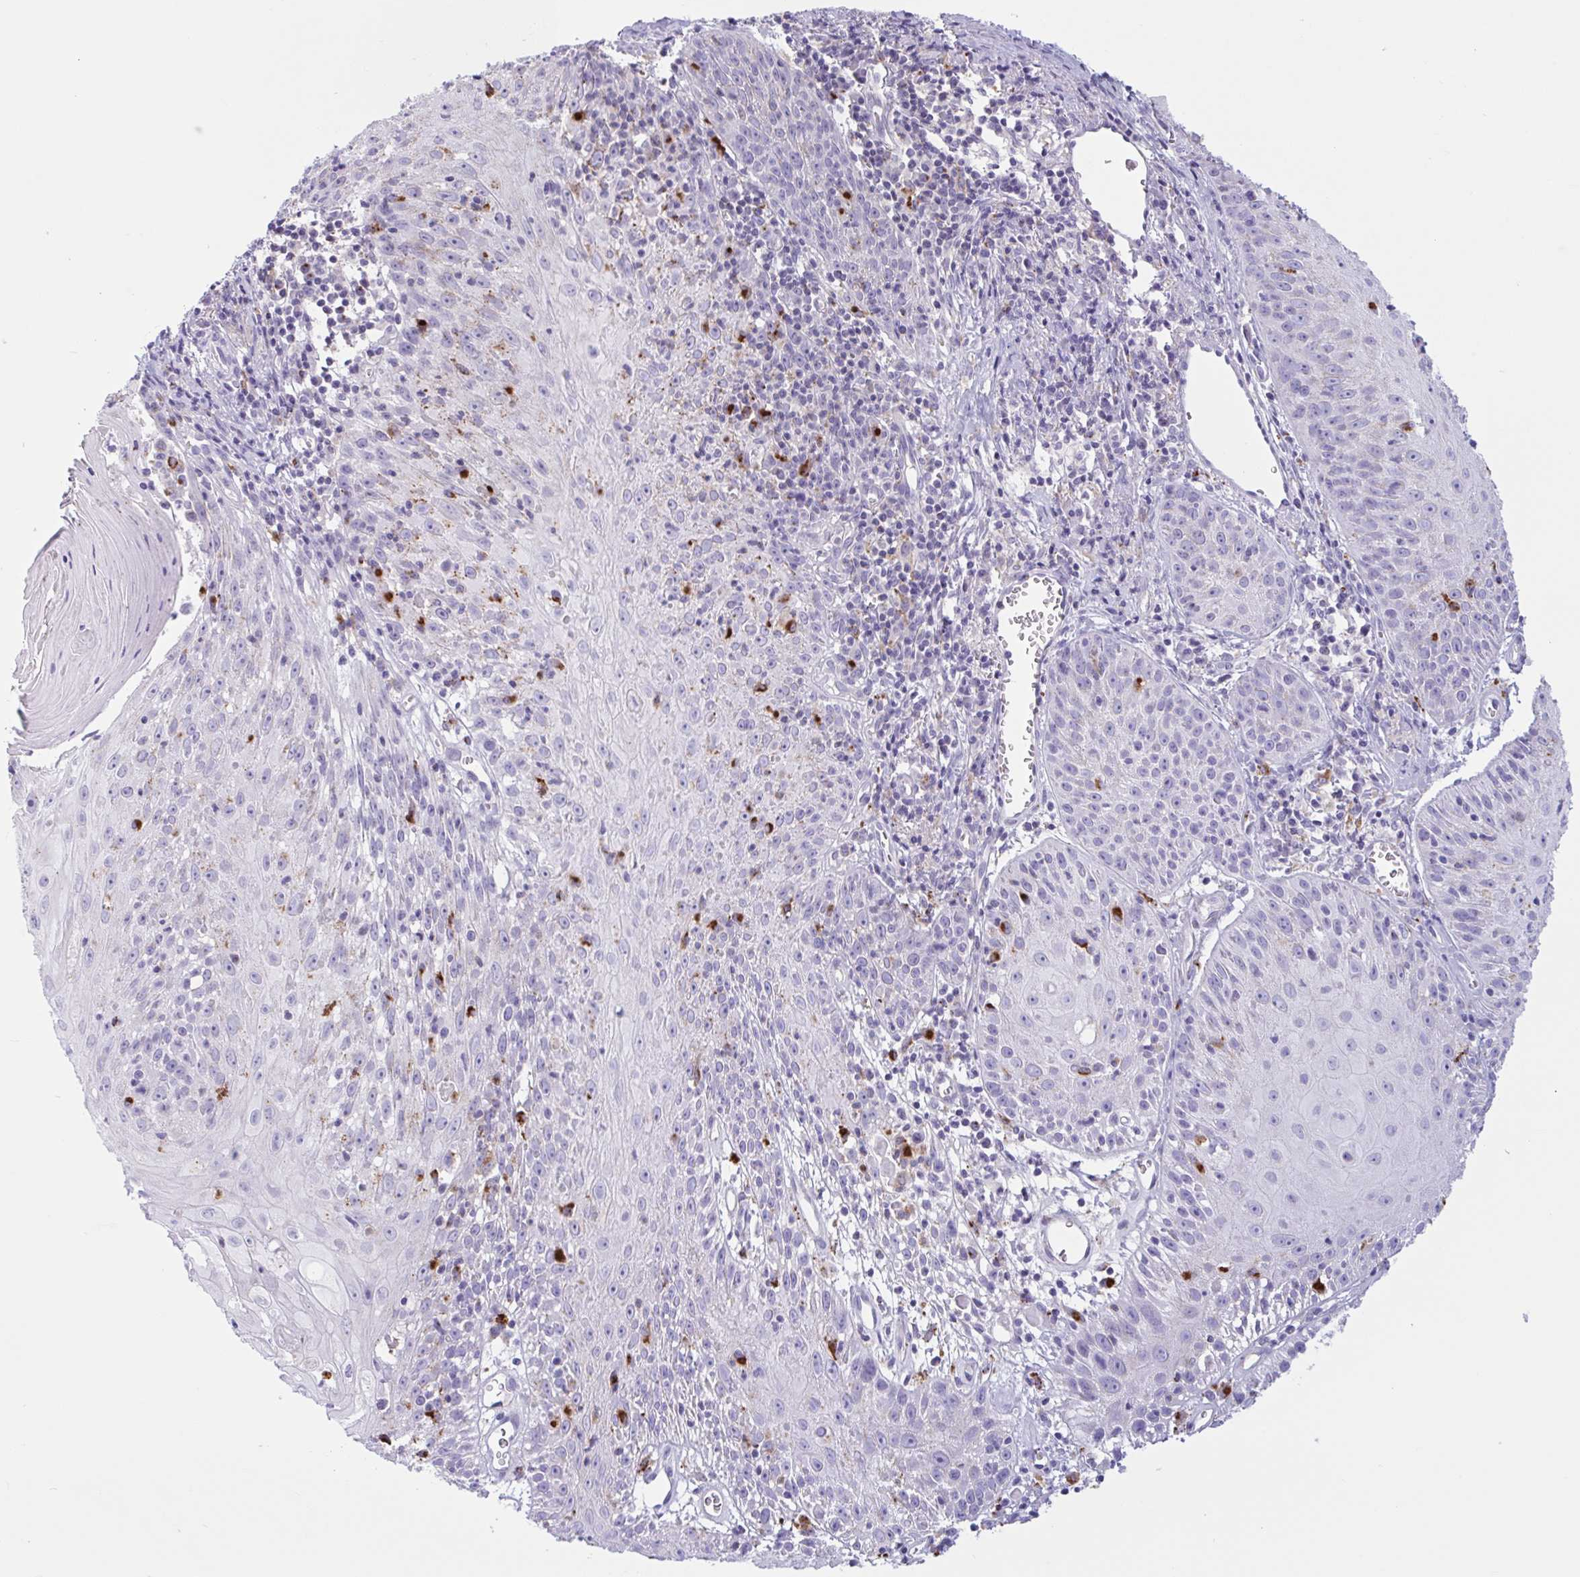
{"staining": {"intensity": "negative", "quantity": "none", "location": "none"}, "tissue": "skin cancer", "cell_type": "Tumor cells", "image_type": "cancer", "snomed": [{"axis": "morphology", "description": "Squamous cell carcinoma, NOS"}, {"axis": "topography", "description": "Skin"}, {"axis": "topography", "description": "Vulva"}], "caption": "The photomicrograph displays no staining of tumor cells in squamous cell carcinoma (skin).", "gene": "XCL1", "patient": {"sex": "female", "age": 76}}